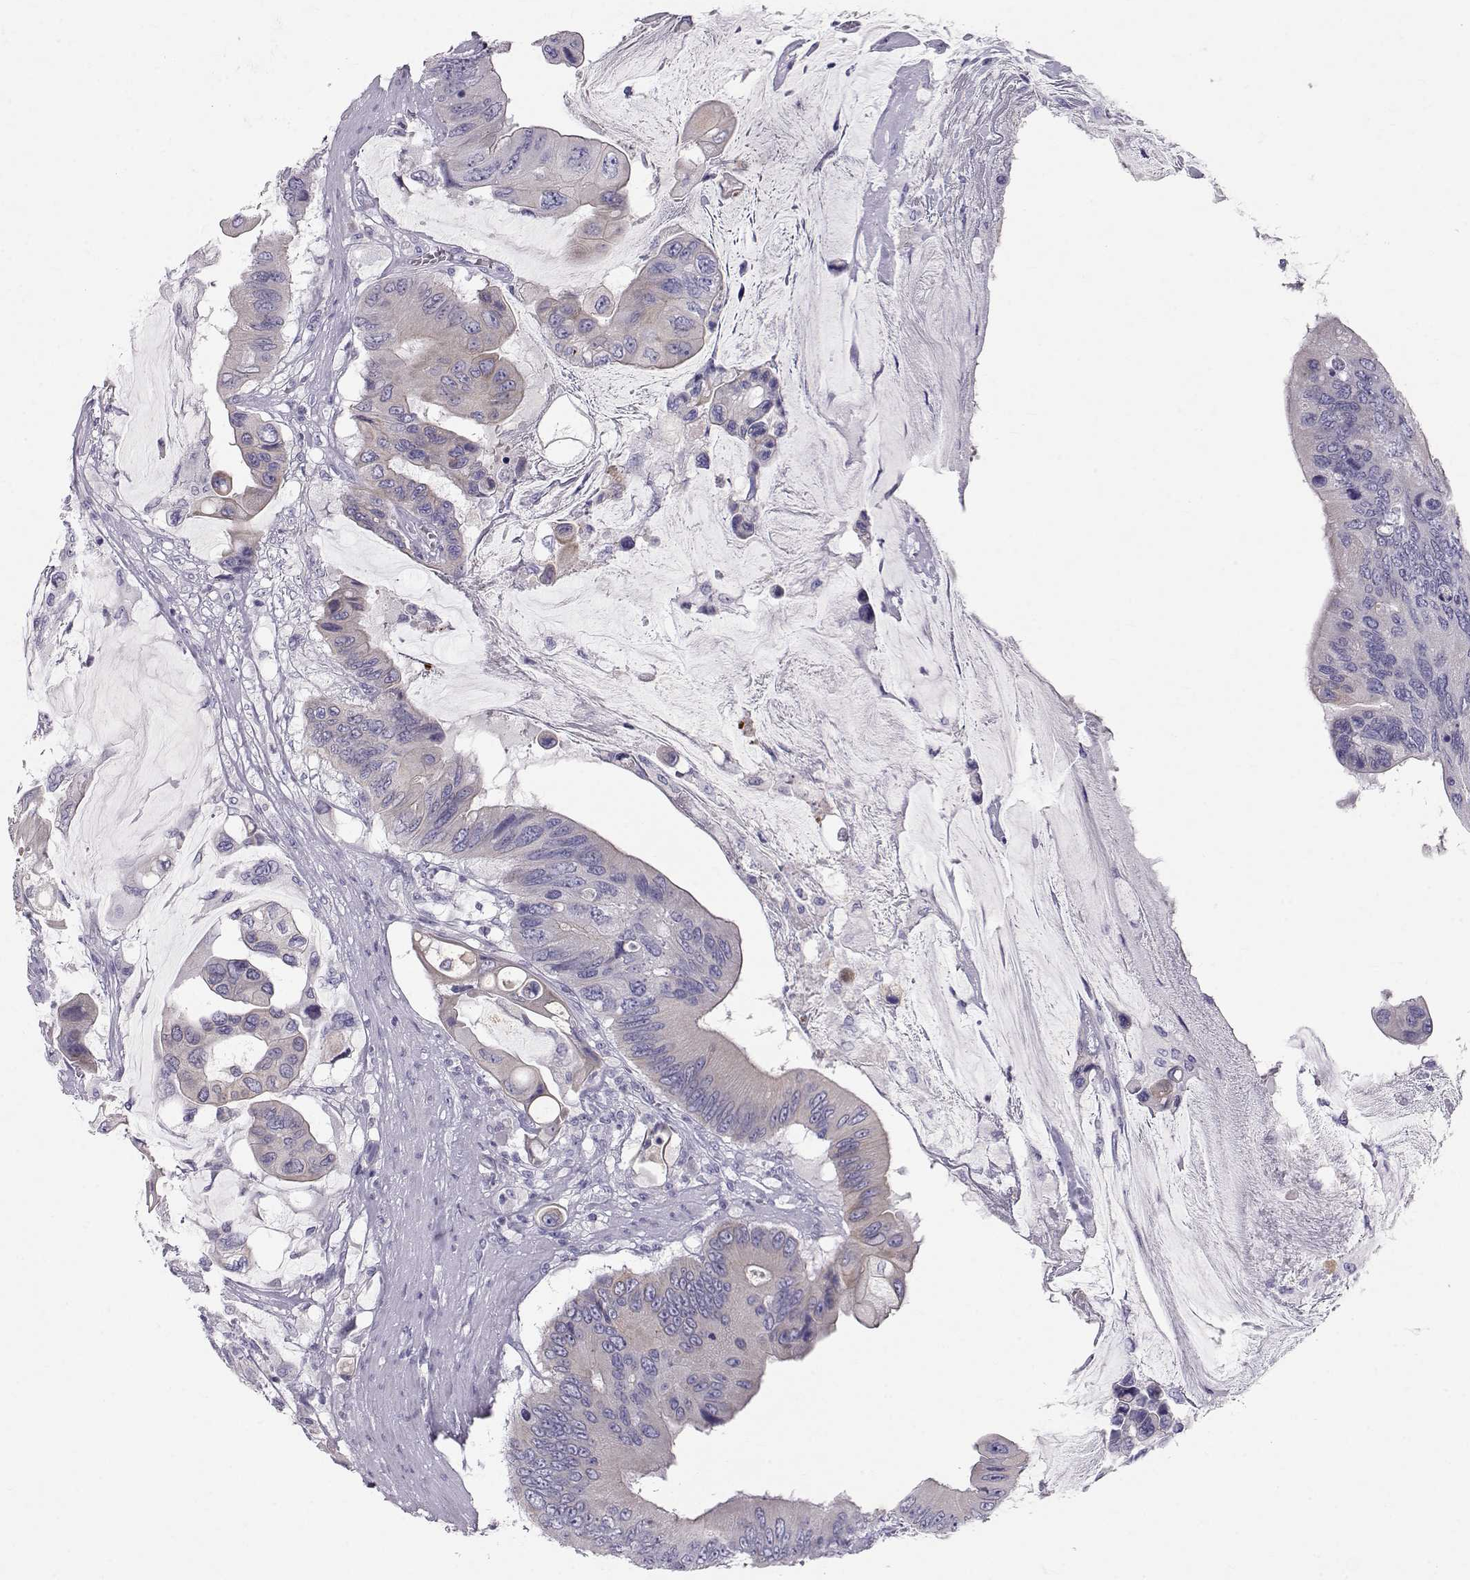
{"staining": {"intensity": "negative", "quantity": "none", "location": "none"}, "tissue": "colorectal cancer", "cell_type": "Tumor cells", "image_type": "cancer", "snomed": [{"axis": "morphology", "description": "Adenocarcinoma, NOS"}, {"axis": "topography", "description": "Rectum"}], "caption": "IHC of human adenocarcinoma (colorectal) exhibits no positivity in tumor cells. (Brightfield microscopy of DAB immunohistochemistry (IHC) at high magnification).", "gene": "GPR26", "patient": {"sex": "male", "age": 63}}